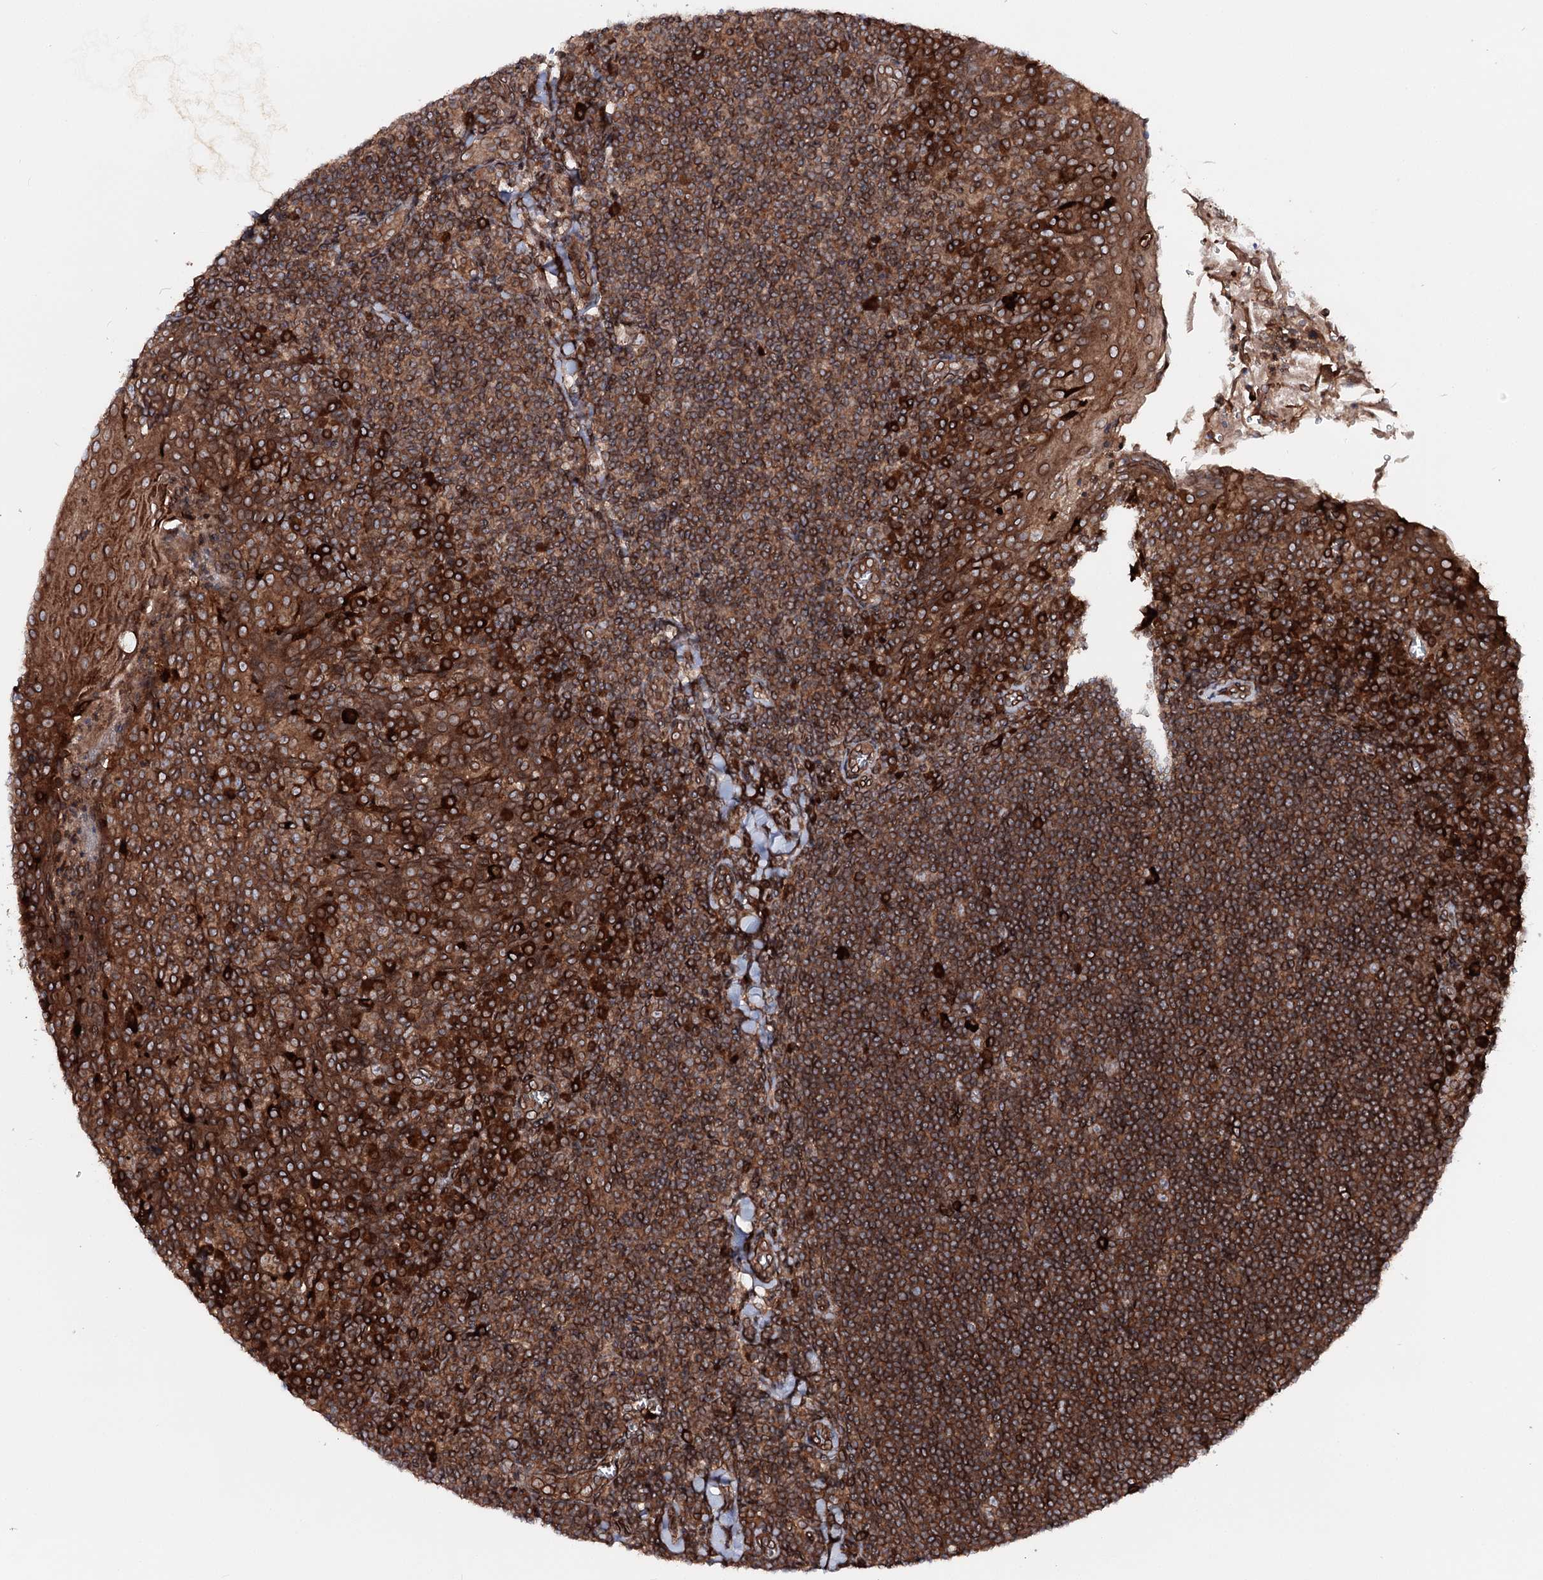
{"staining": {"intensity": "moderate", "quantity": ">75%", "location": "cytoplasmic/membranous,nuclear"}, "tissue": "tonsil", "cell_type": "Germinal center cells", "image_type": "normal", "snomed": [{"axis": "morphology", "description": "Normal tissue, NOS"}, {"axis": "topography", "description": "Tonsil"}], "caption": "Immunohistochemical staining of unremarkable tonsil demonstrates medium levels of moderate cytoplasmic/membranous,nuclear staining in approximately >75% of germinal center cells.", "gene": "FGFR1OP2", "patient": {"sex": "male", "age": 27}}